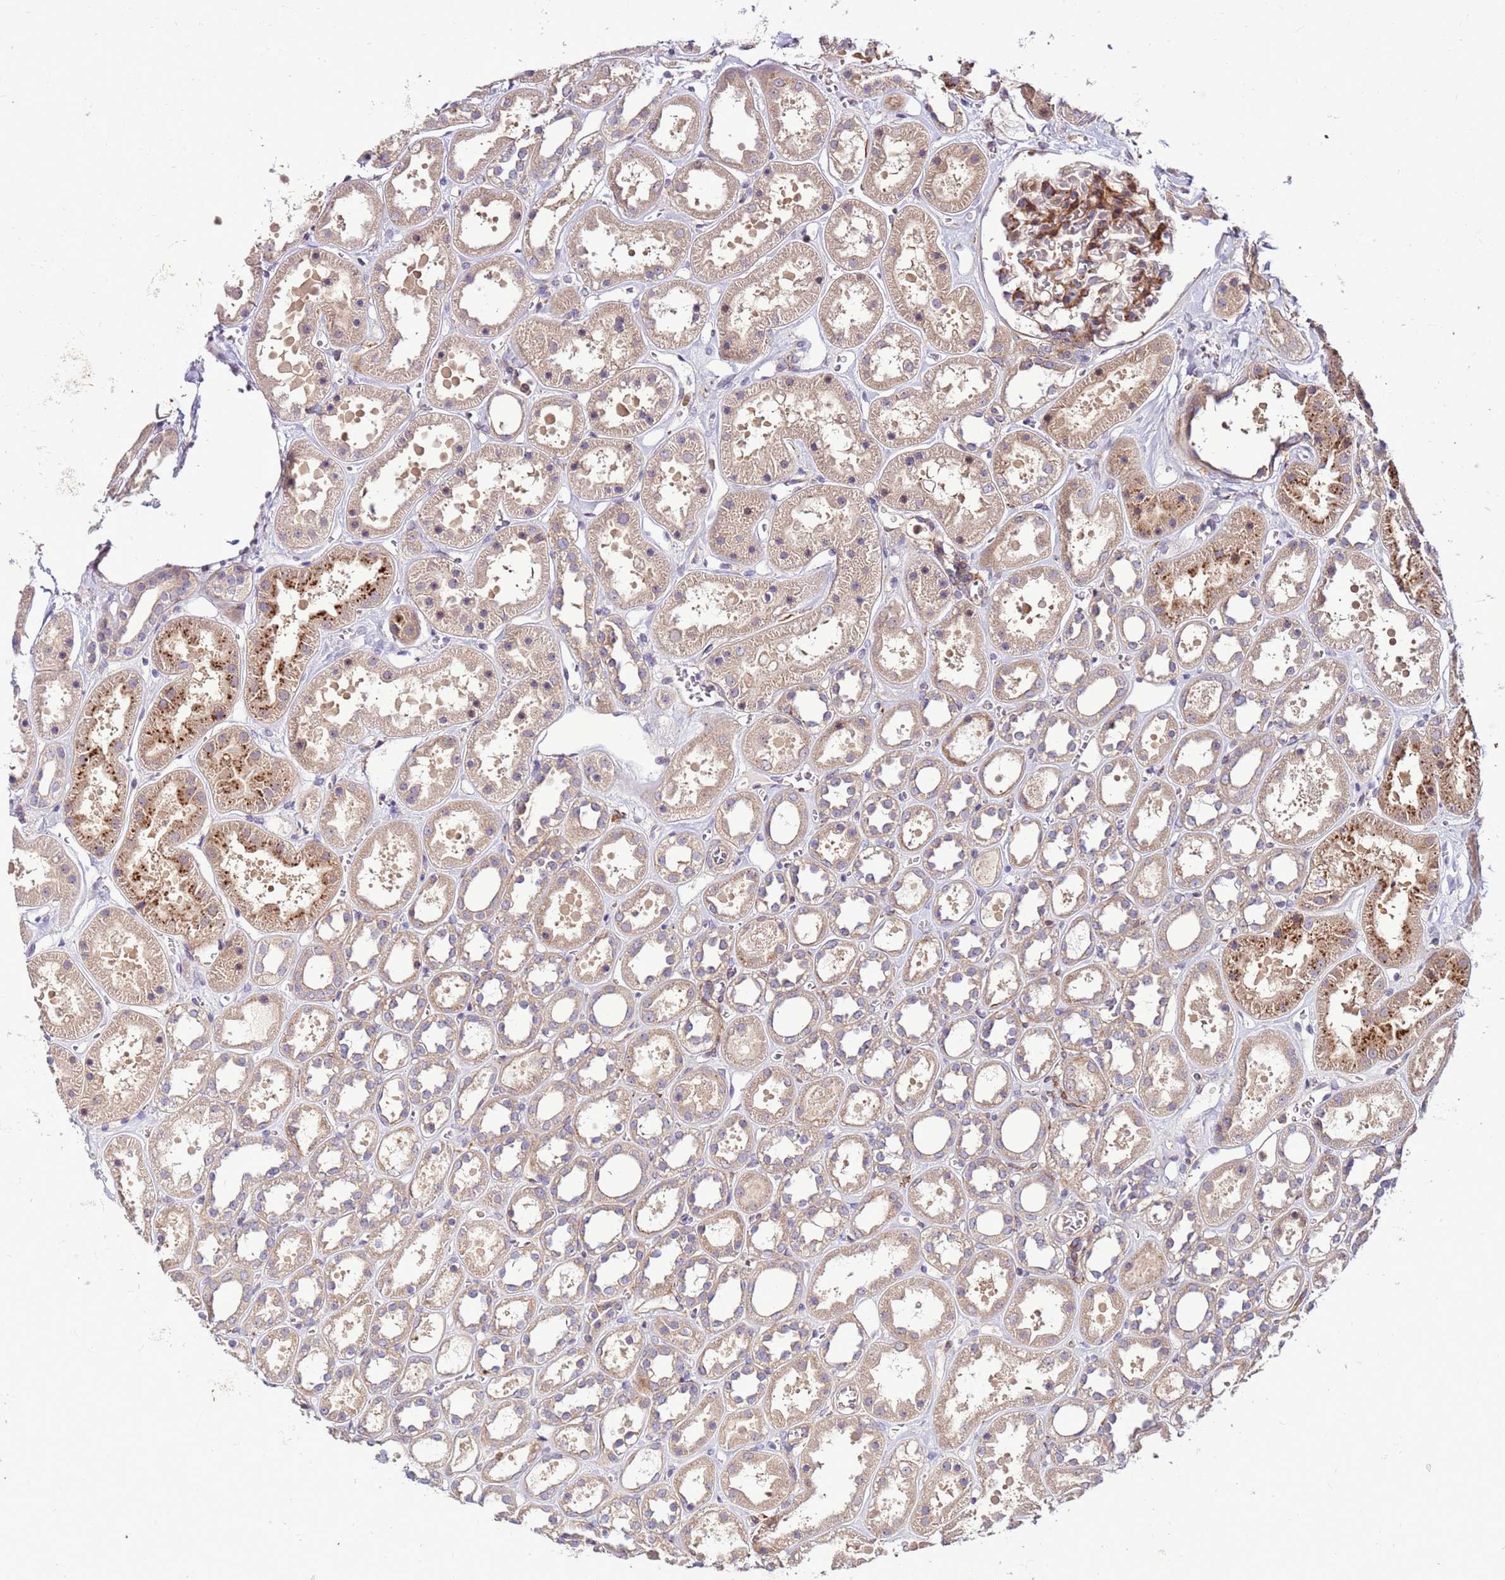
{"staining": {"intensity": "moderate", "quantity": "25%-75%", "location": "cytoplasmic/membranous"}, "tissue": "kidney", "cell_type": "Cells in glomeruli", "image_type": "normal", "snomed": [{"axis": "morphology", "description": "Normal tissue, NOS"}, {"axis": "topography", "description": "Kidney"}], "caption": "IHC (DAB) staining of unremarkable human kidney shows moderate cytoplasmic/membranous protein staining in about 25%-75% of cells in glomeruli. The protein of interest is stained brown, and the nuclei are stained in blue (DAB (3,3'-diaminobenzidine) IHC with brightfield microscopy, high magnification).", "gene": "ZNF624", "patient": {"sex": "female", "age": 41}}